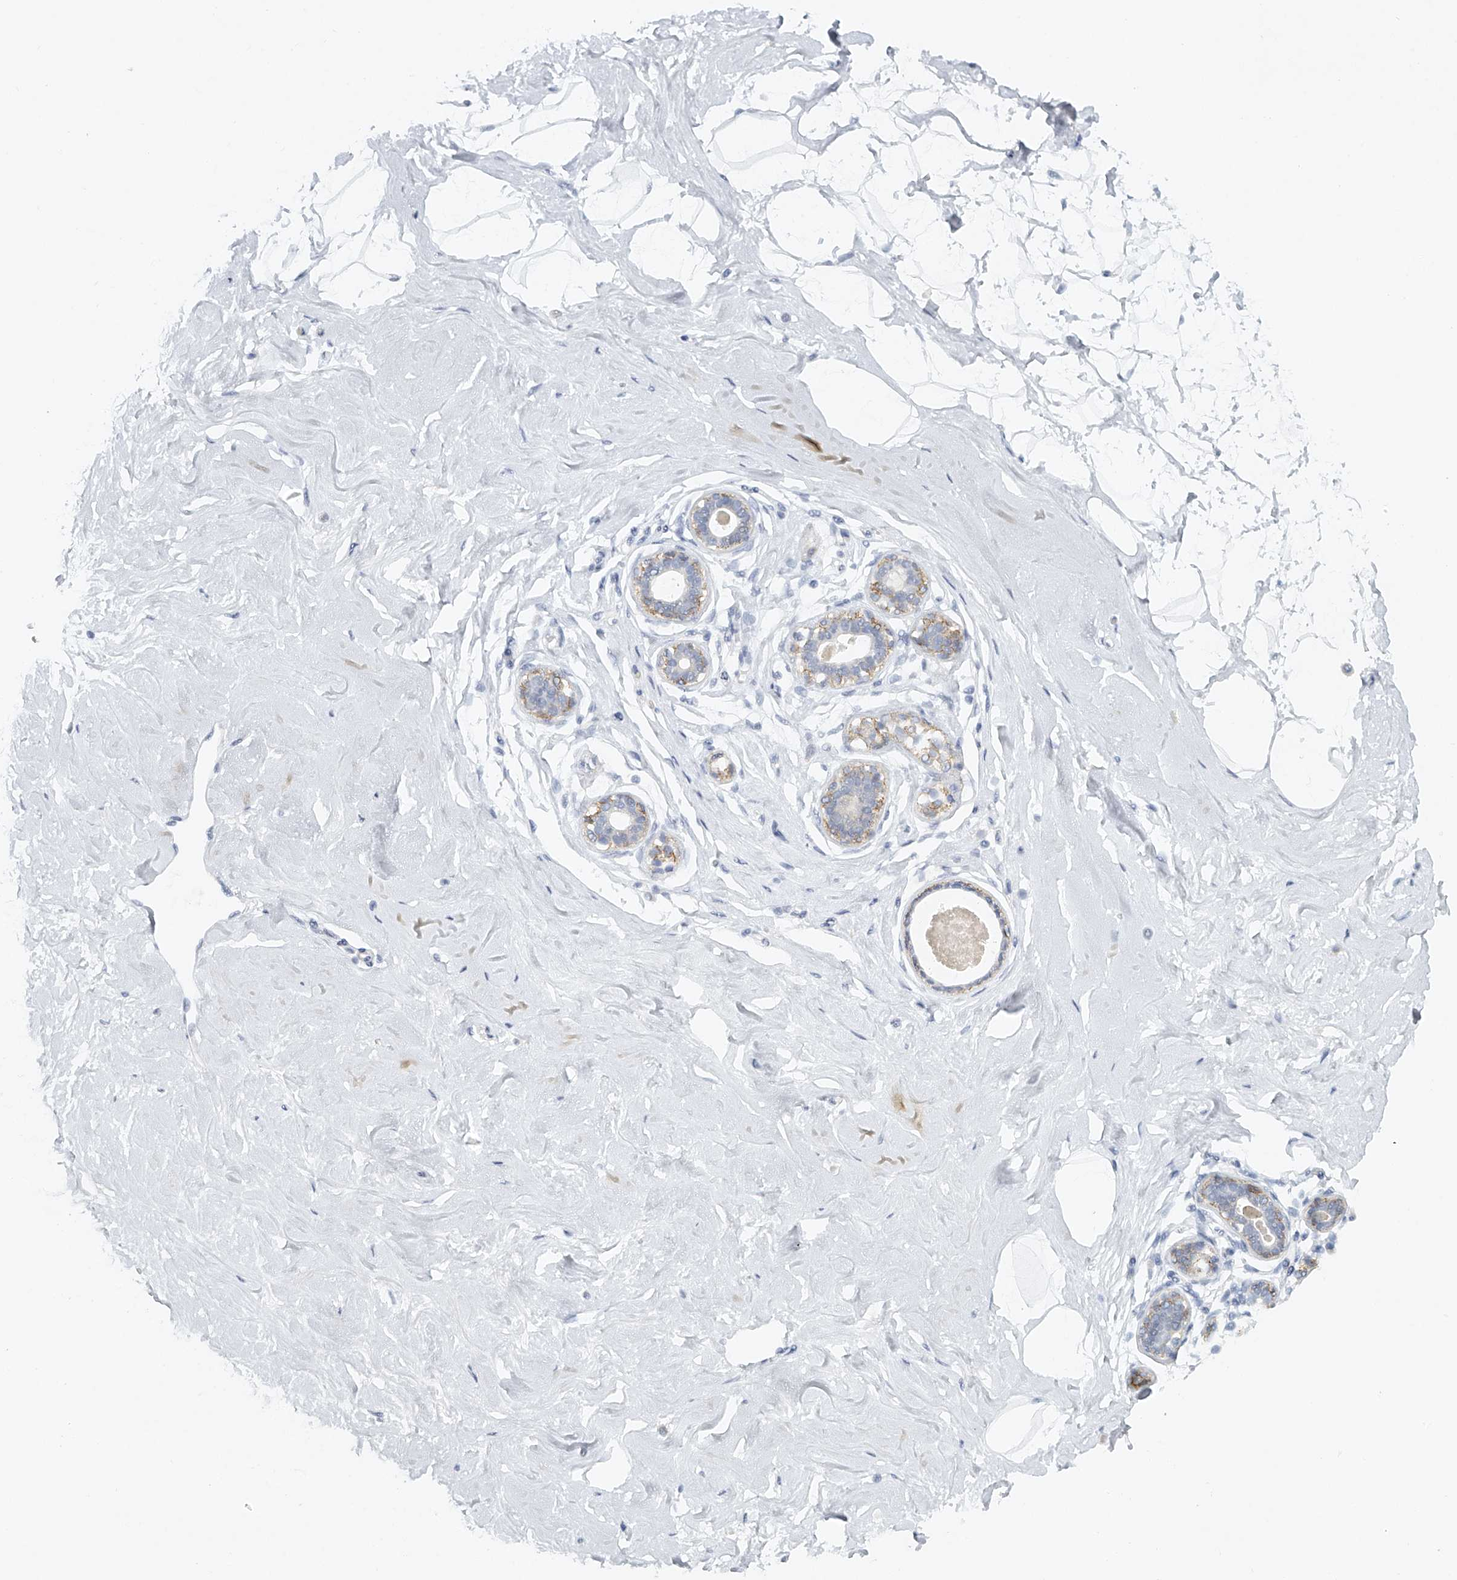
{"staining": {"intensity": "negative", "quantity": "none", "location": "none"}, "tissue": "breast", "cell_type": "Adipocytes", "image_type": "normal", "snomed": [{"axis": "morphology", "description": "Normal tissue, NOS"}, {"axis": "morphology", "description": "Adenoma, NOS"}, {"axis": "topography", "description": "Breast"}], "caption": "Adipocytes show no significant expression in benign breast. (Brightfield microscopy of DAB immunohistochemistry at high magnification).", "gene": "FAT2", "patient": {"sex": "female", "age": 23}}